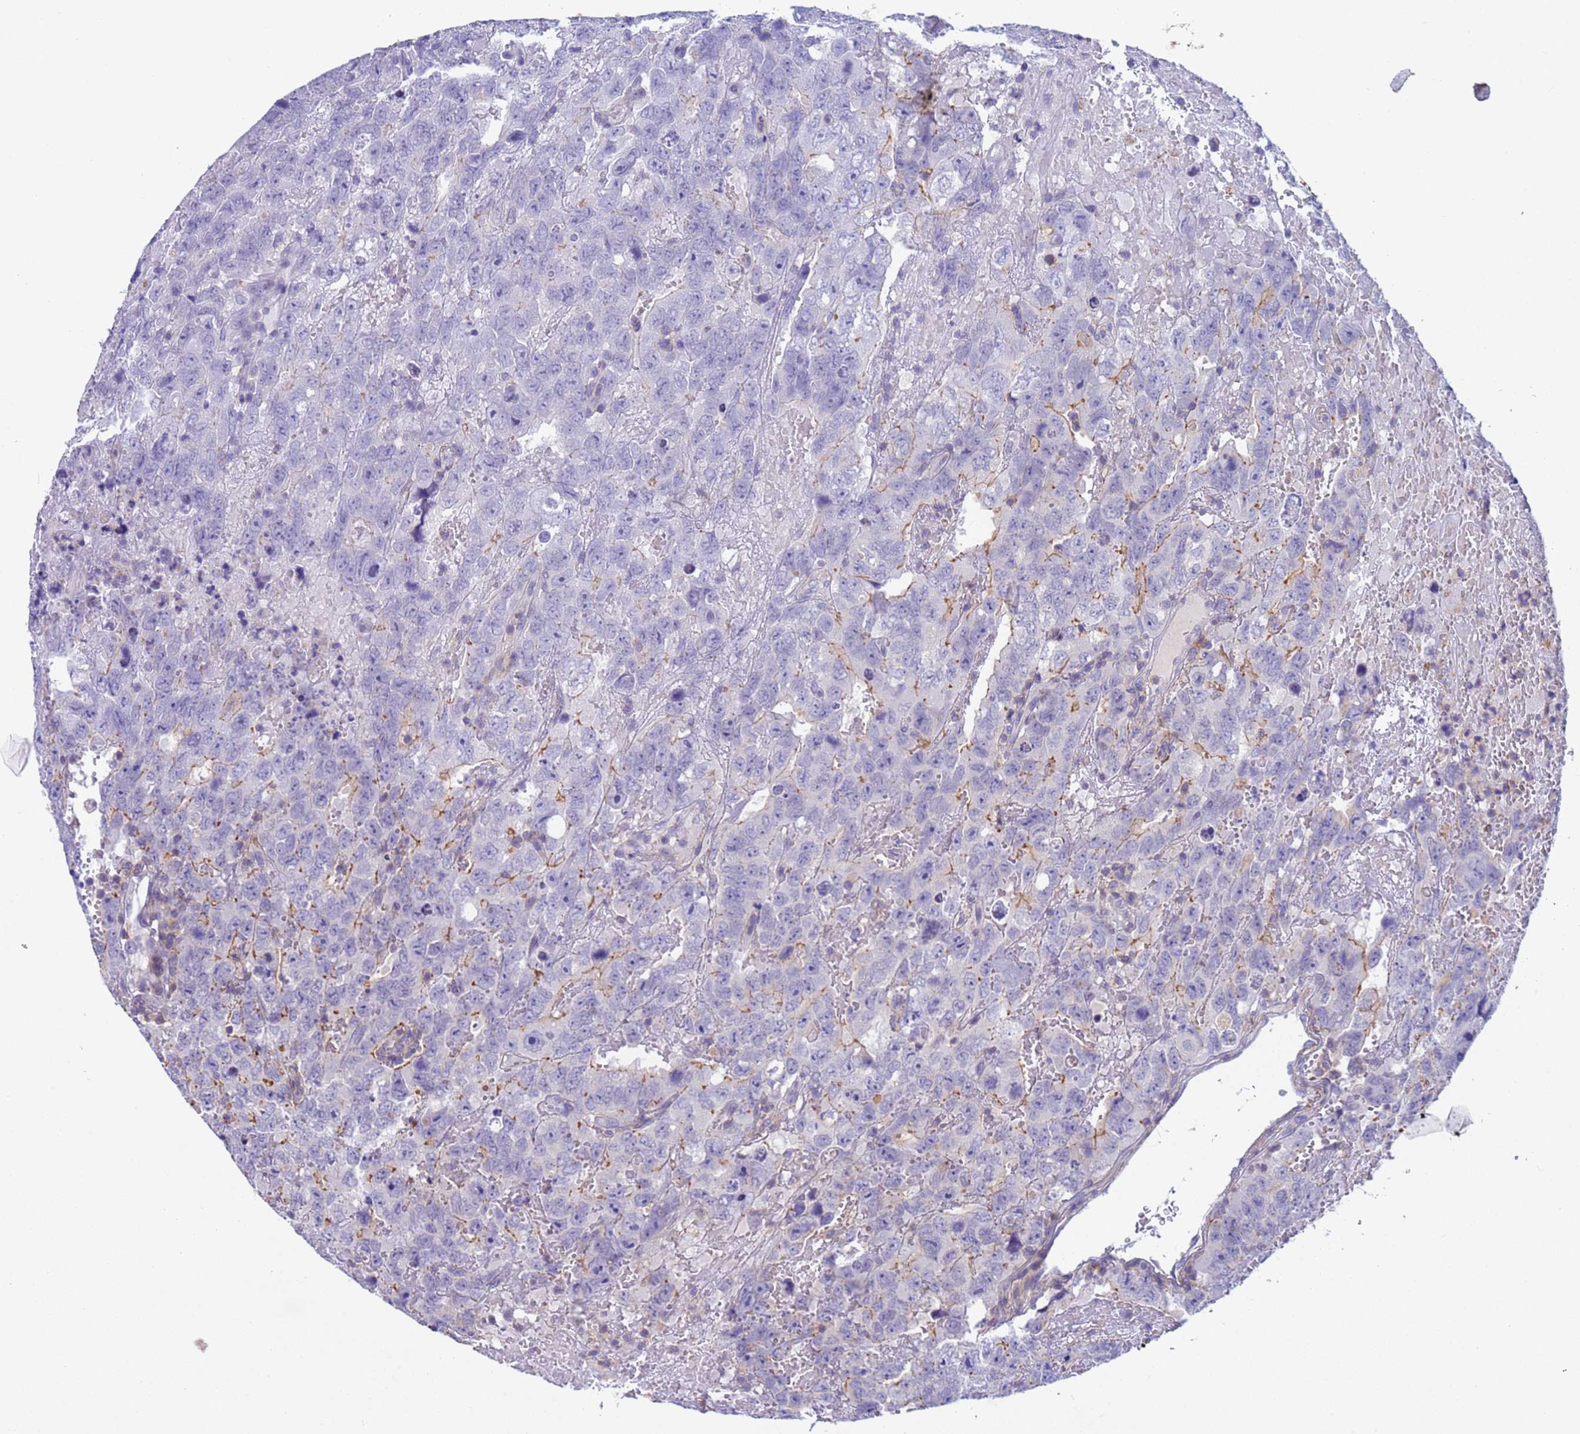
{"staining": {"intensity": "moderate", "quantity": "<25%", "location": "cytoplasmic/membranous"}, "tissue": "testis cancer", "cell_type": "Tumor cells", "image_type": "cancer", "snomed": [{"axis": "morphology", "description": "Carcinoma, Embryonal, NOS"}, {"axis": "topography", "description": "Testis"}], "caption": "Immunohistochemical staining of embryonal carcinoma (testis) demonstrates moderate cytoplasmic/membranous protein staining in about <25% of tumor cells.", "gene": "KLHL13", "patient": {"sex": "male", "age": 45}}